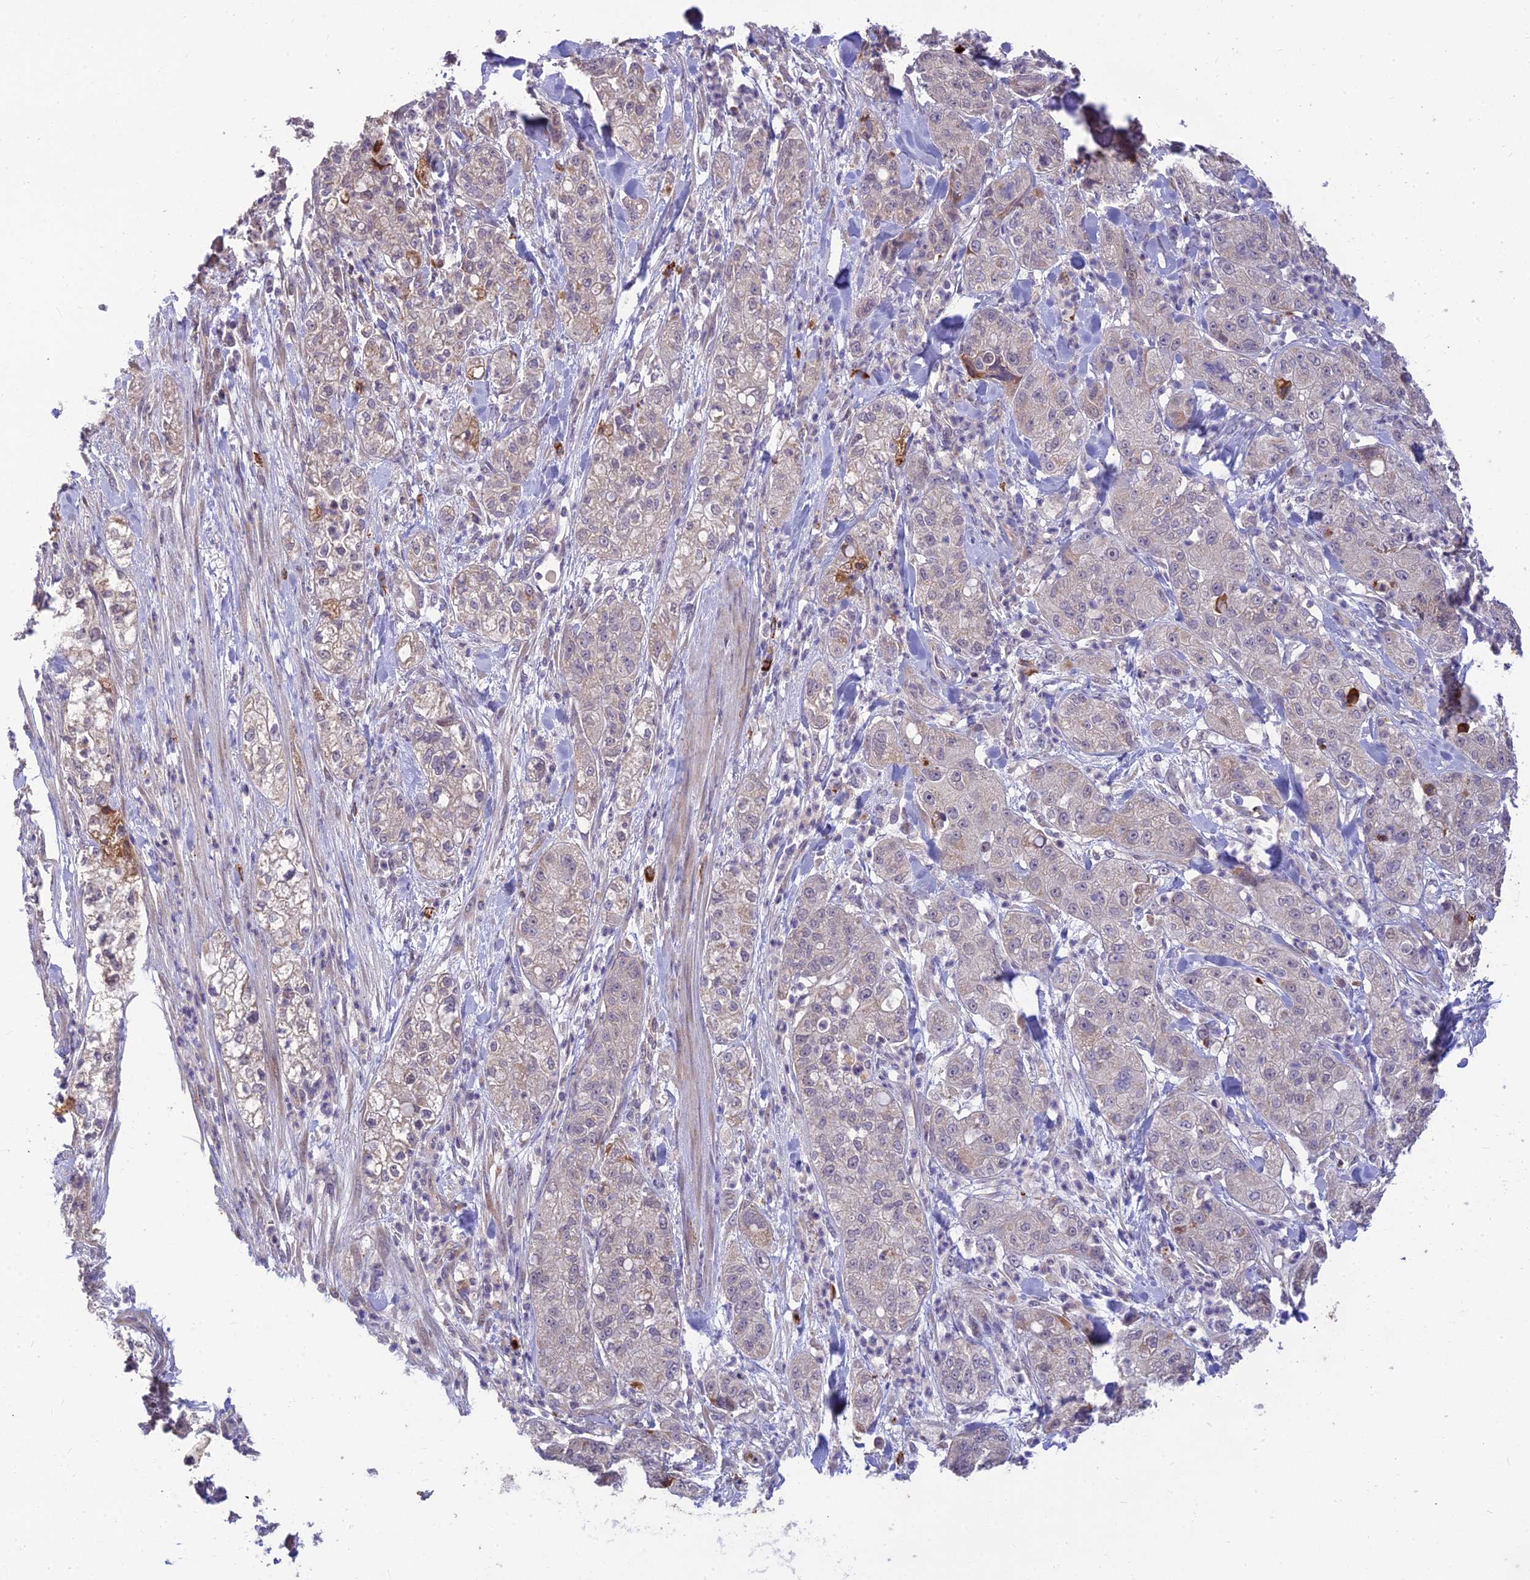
{"staining": {"intensity": "negative", "quantity": "none", "location": "none"}, "tissue": "pancreatic cancer", "cell_type": "Tumor cells", "image_type": "cancer", "snomed": [{"axis": "morphology", "description": "Adenocarcinoma, NOS"}, {"axis": "topography", "description": "Pancreas"}], "caption": "IHC photomicrograph of pancreatic adenocarcinoma stained for a protein (brown), which reveals no positivity in tumor cells.", "gene": "ASPDH", "patient": {"sex": "female", "age": 78}}